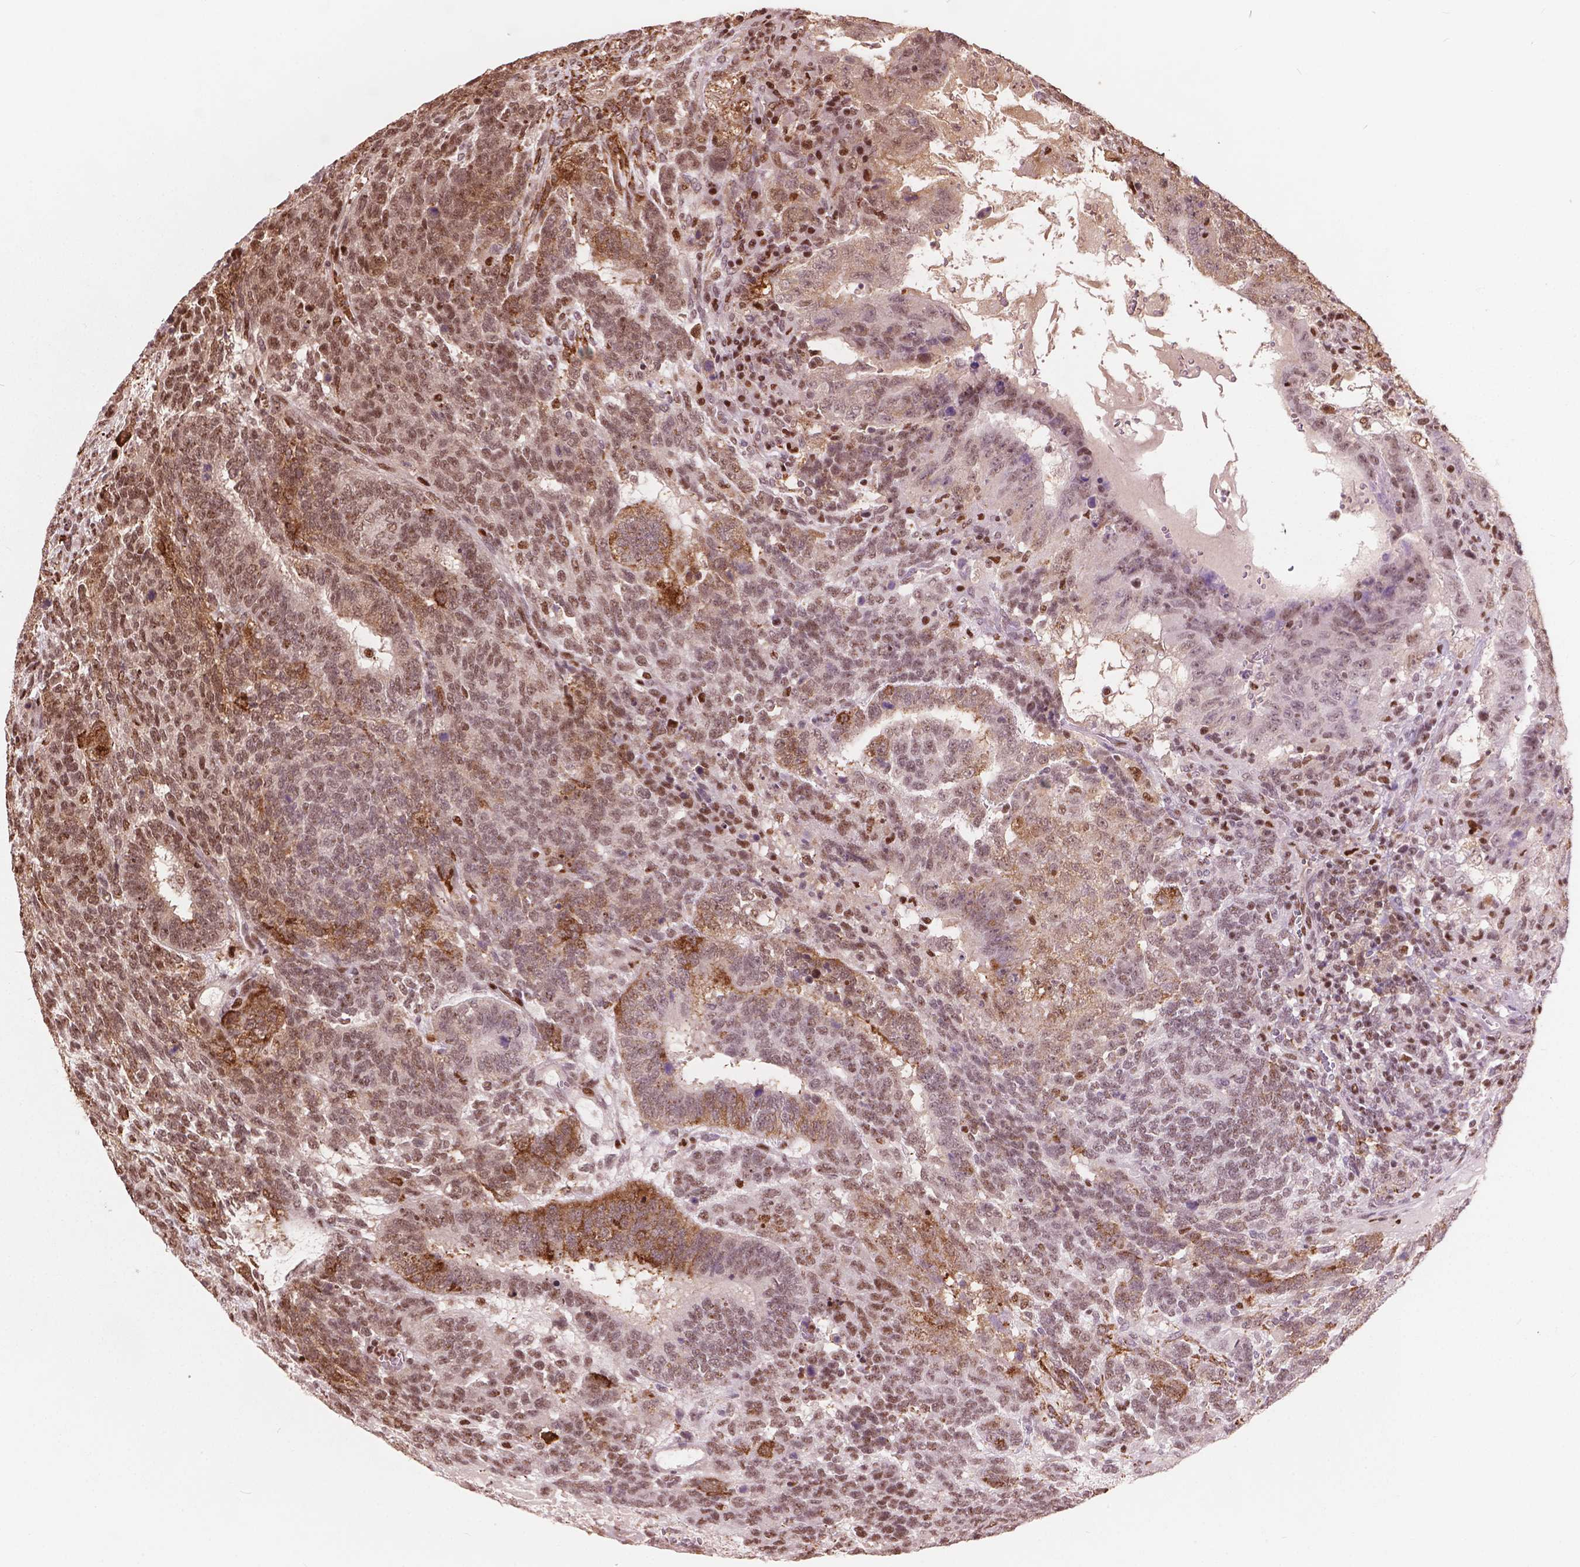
{"staining": {"intensity": "moderate", "quantity": ">75%", "location": "cytoplasmic/membranous,nuclear"}, "tissue": "testis cancer", "cell_type": "Tumor cells", "image_type": "cancer", "snomed": [{"axis": "morphology", "description": "Normal tissue, NOS"}, {"axis": "morphology", "description": "Carcinoma, Embryonal, NOS"}, {"axis": "topography", "description": "Testis"}, {"axis": "topography", "description": "Epididymis"}], "caption": "Immunohistochemistry (IHC) (DAB) staining of human testis embryonal carcinoma reveals moderate cytoplasmic/membranous and nuclear protein expression in about >75% of tumor cells. The staining was performed using DAB (3,3'-diaminobenzidine) to visualize the protein expression in brown, while the nuclei were stained in blue with hematoxylin (Magnification: 20x).", "gene": "ANP32B", "patient": {"sex": "male", "age": 23}}